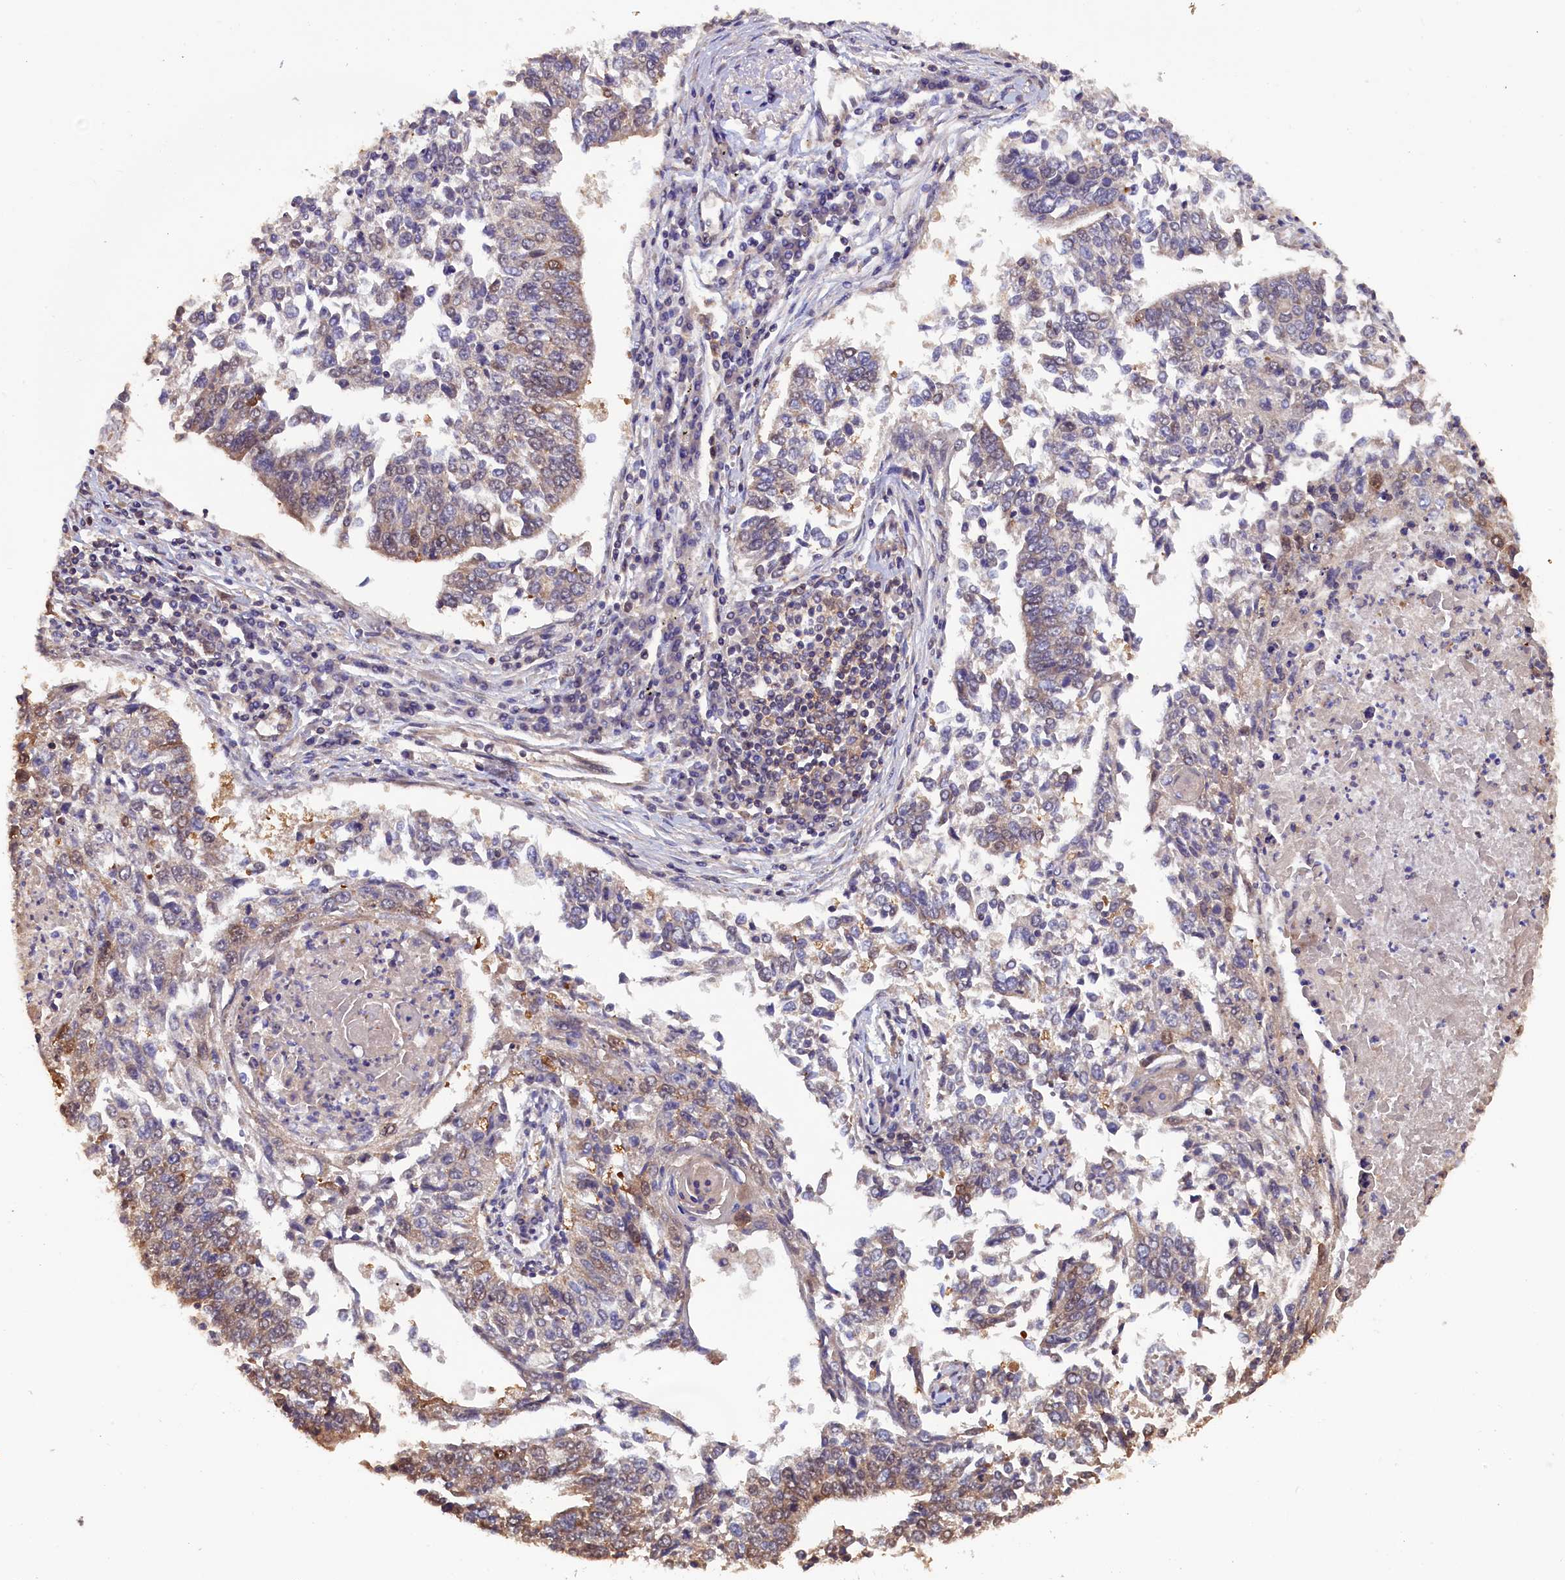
{"staining": {"intensity": "weak", "quantity": "<25%", "location": "cytoplasmic/membranous,nuclear"}, "tissue": "lung cancer", "cell_type": "Tumor cells", "image_type": "cancer", "snomed": [{"axis": "morphology", "description": "Normal tissue, NOS"}, {"axis": "morphology", "description": "Squamous cell carcinoma, NOS"}, {"axis": "topography", "description": "Cartilage tissue"}, {"axis": "topography", "description": "Bronchus"}, {"axis": "topography", "description": "Lung"}, {"axis": "topography", "description": "Peripheral nerve tissue"}], "caption": "Squamous cell carcinoma (lung) stained for a protein using immunohistochemistry displays no staining tumor cells.", "gene": "JPT2", "patient": {"sex": "female", "age": 49}}